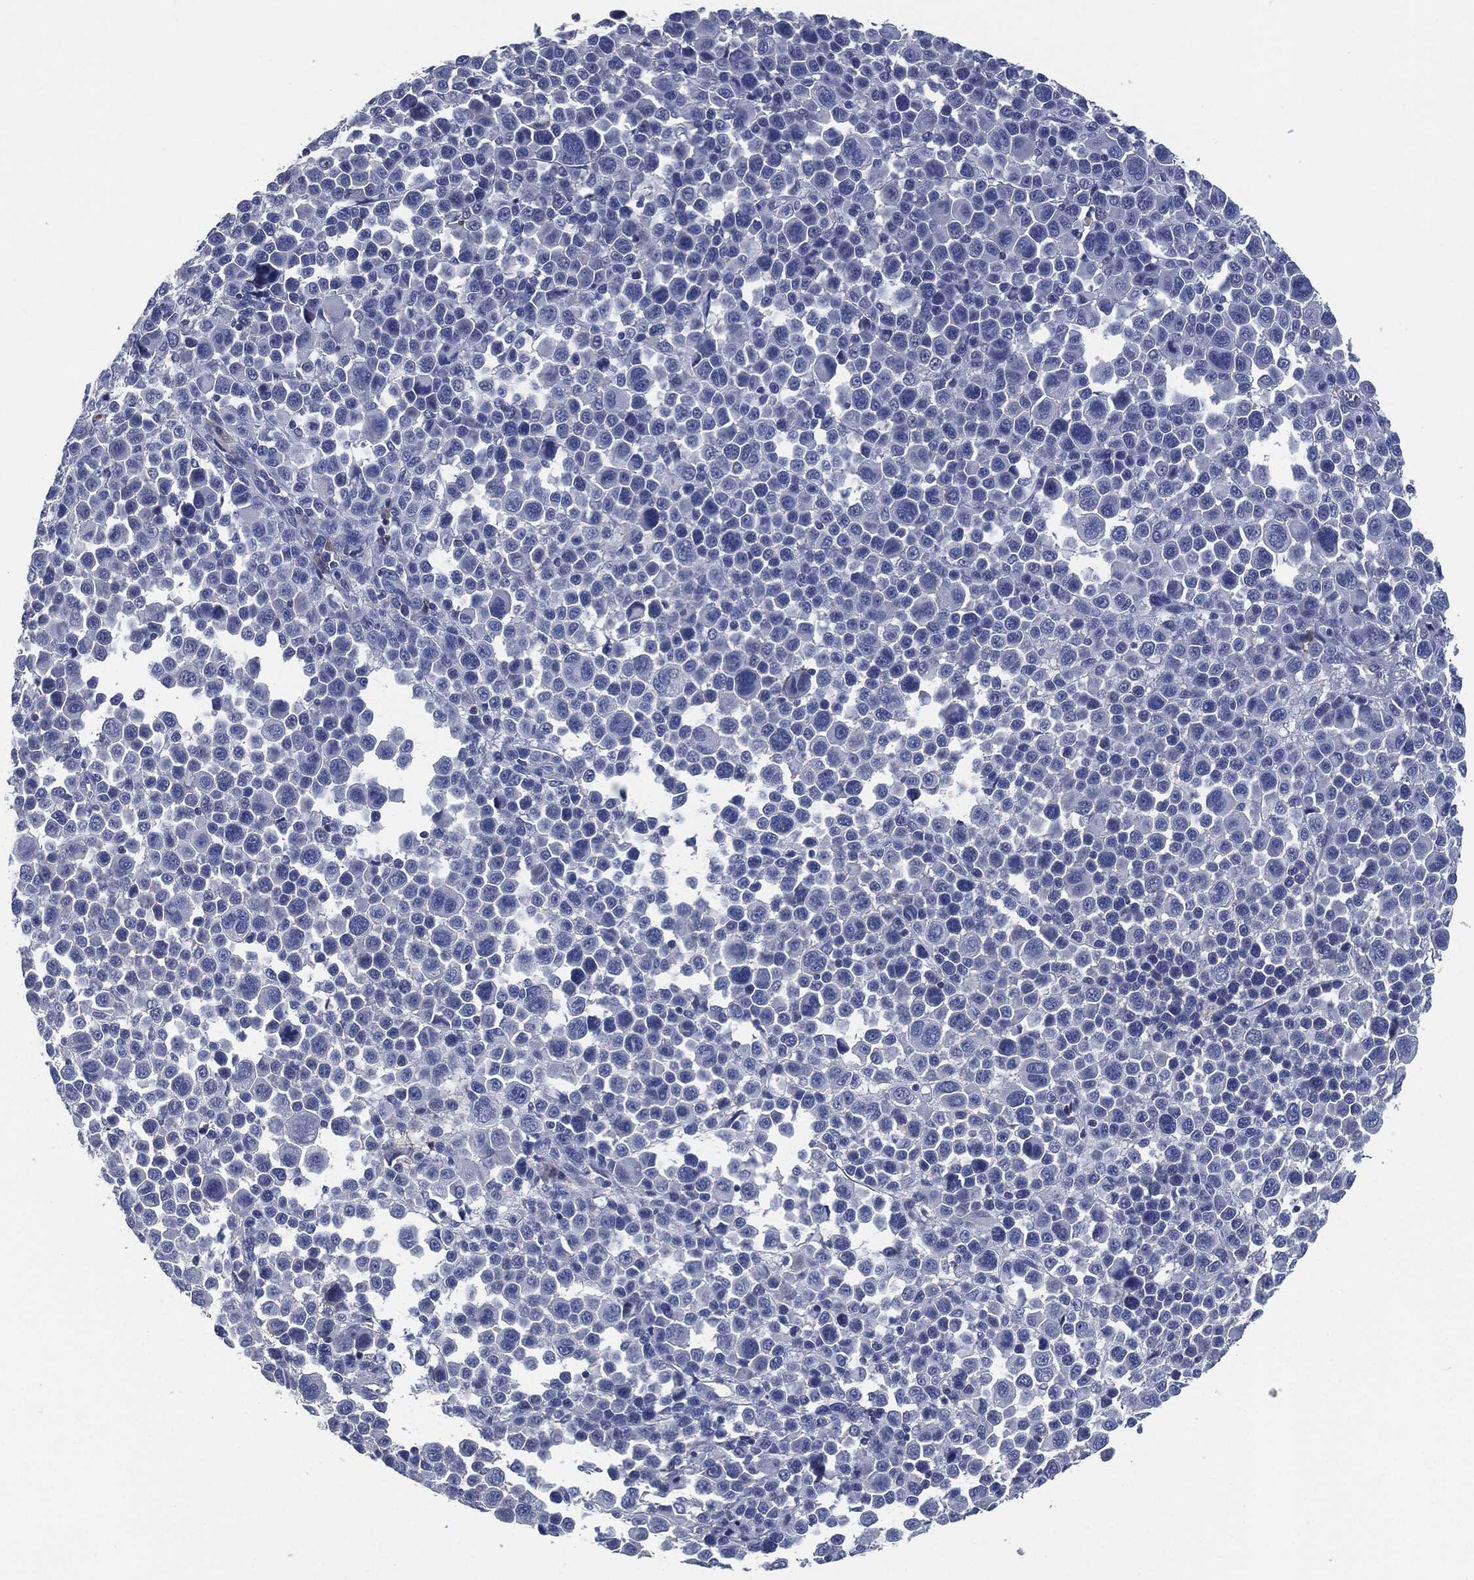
{"staining": {"intensity": "negative", "quantity": "none", "location": "none"}, "tissue": "melanoma", "cell_type": "Tumor cells", "image_type": "cancer", "snomed": [{"axis": "morphology", "description": "Malignant melanoma, NOS"}, {"axis": "topography", "description": "Skin"}], "caption": "Tumor cells are negative for brown protein staining in malignant melanoma.", "gene": "CD27", "patient": {"sex": "female", "age": 57}}